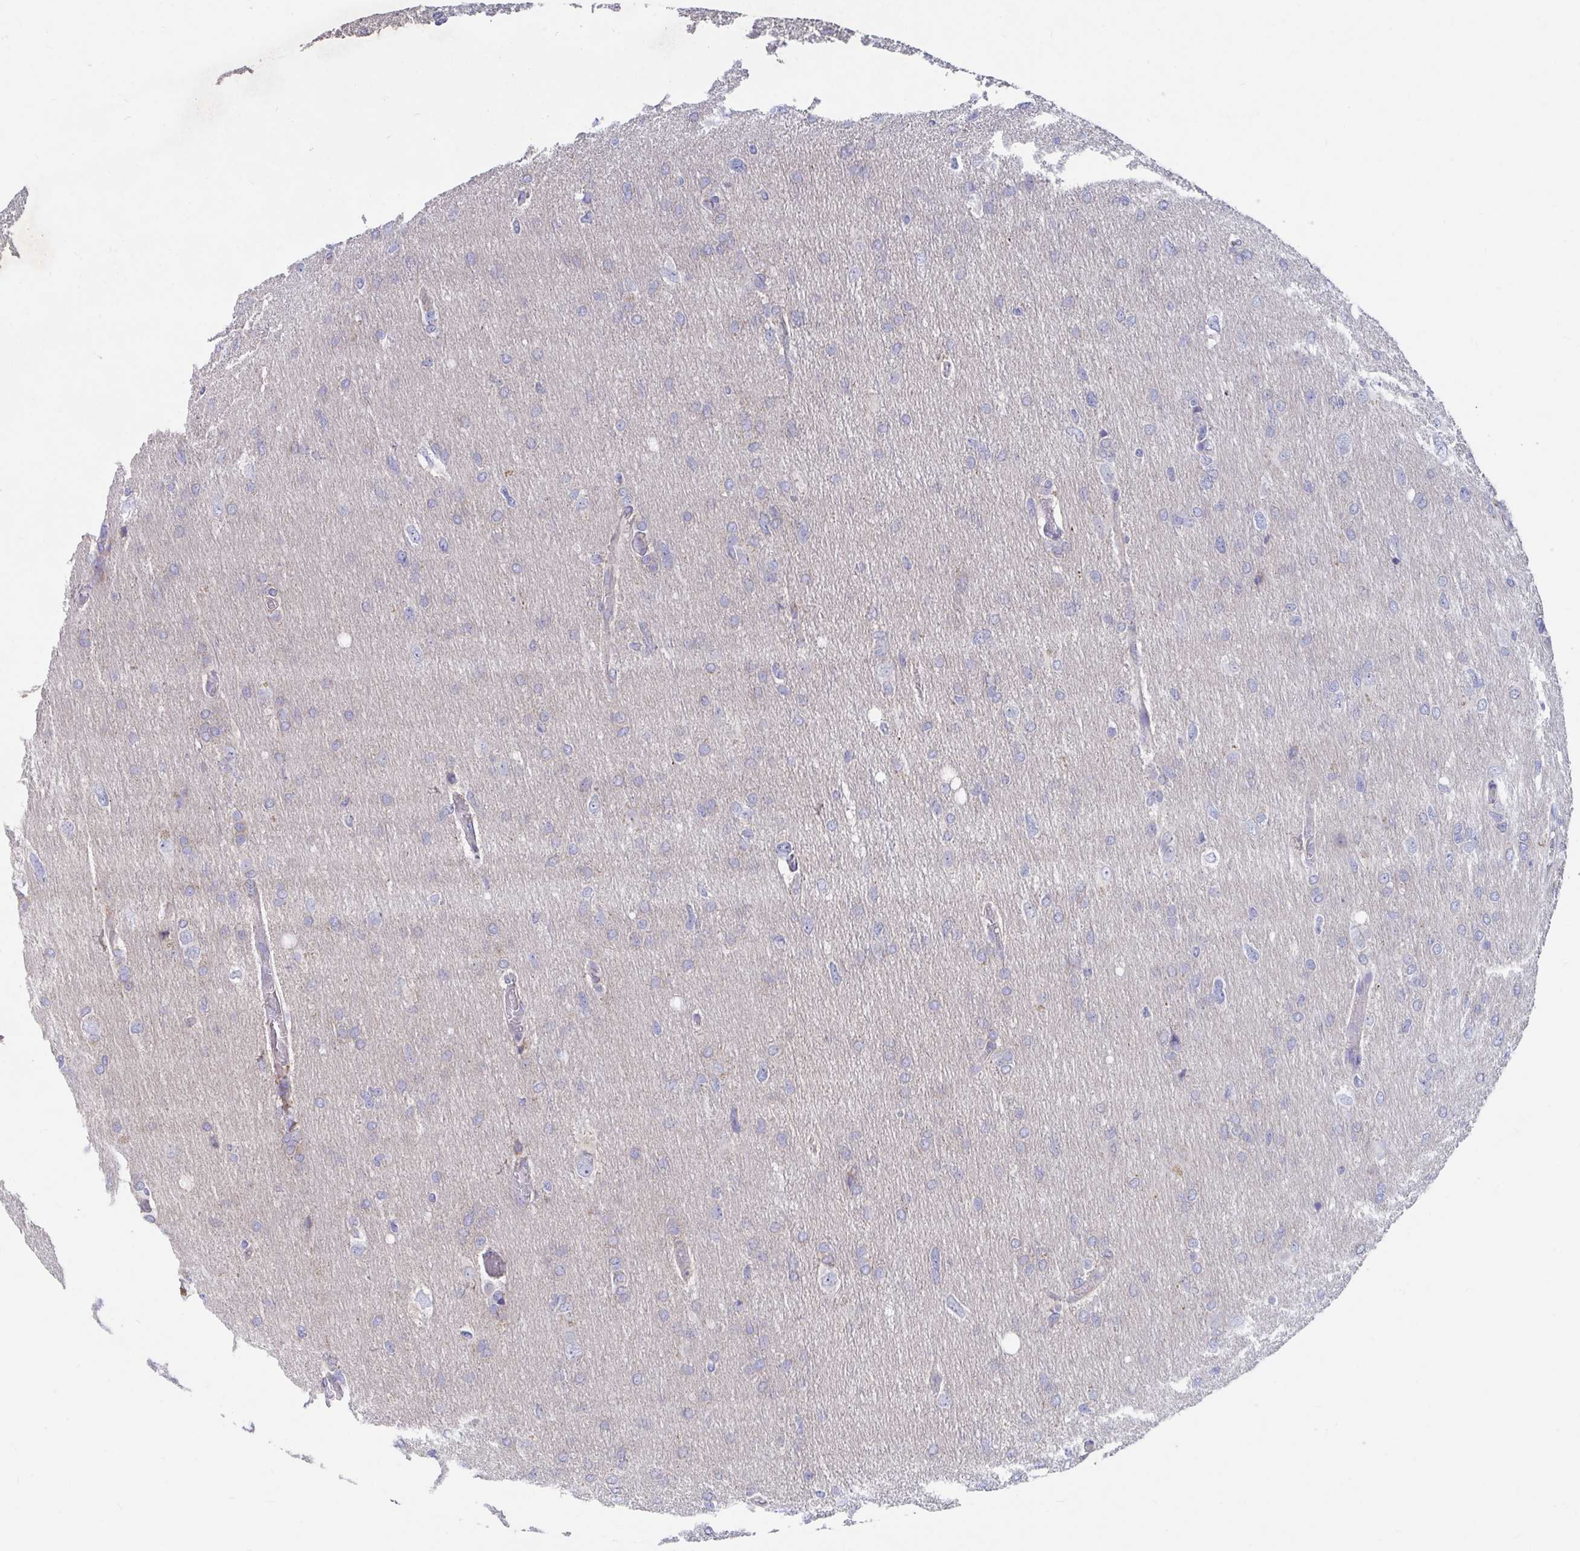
{"staining": {"intensity": "negative", "quantity": "none", "location": "none"}, "tissue": "glioma", "cell_type": "Tumor cells", "image_type": "cancer", "snomed": [{"axis": "morphology", "description": "Glioma, malignant, High grade"}, {"axis": "topography", "description": "Brain"}], "caption": "Glioma stained for a protein using immunohistochemistry shows no staining tumor cells.", "gene": "ZNF561", "patient": {"sex": "male", "age": 53}}